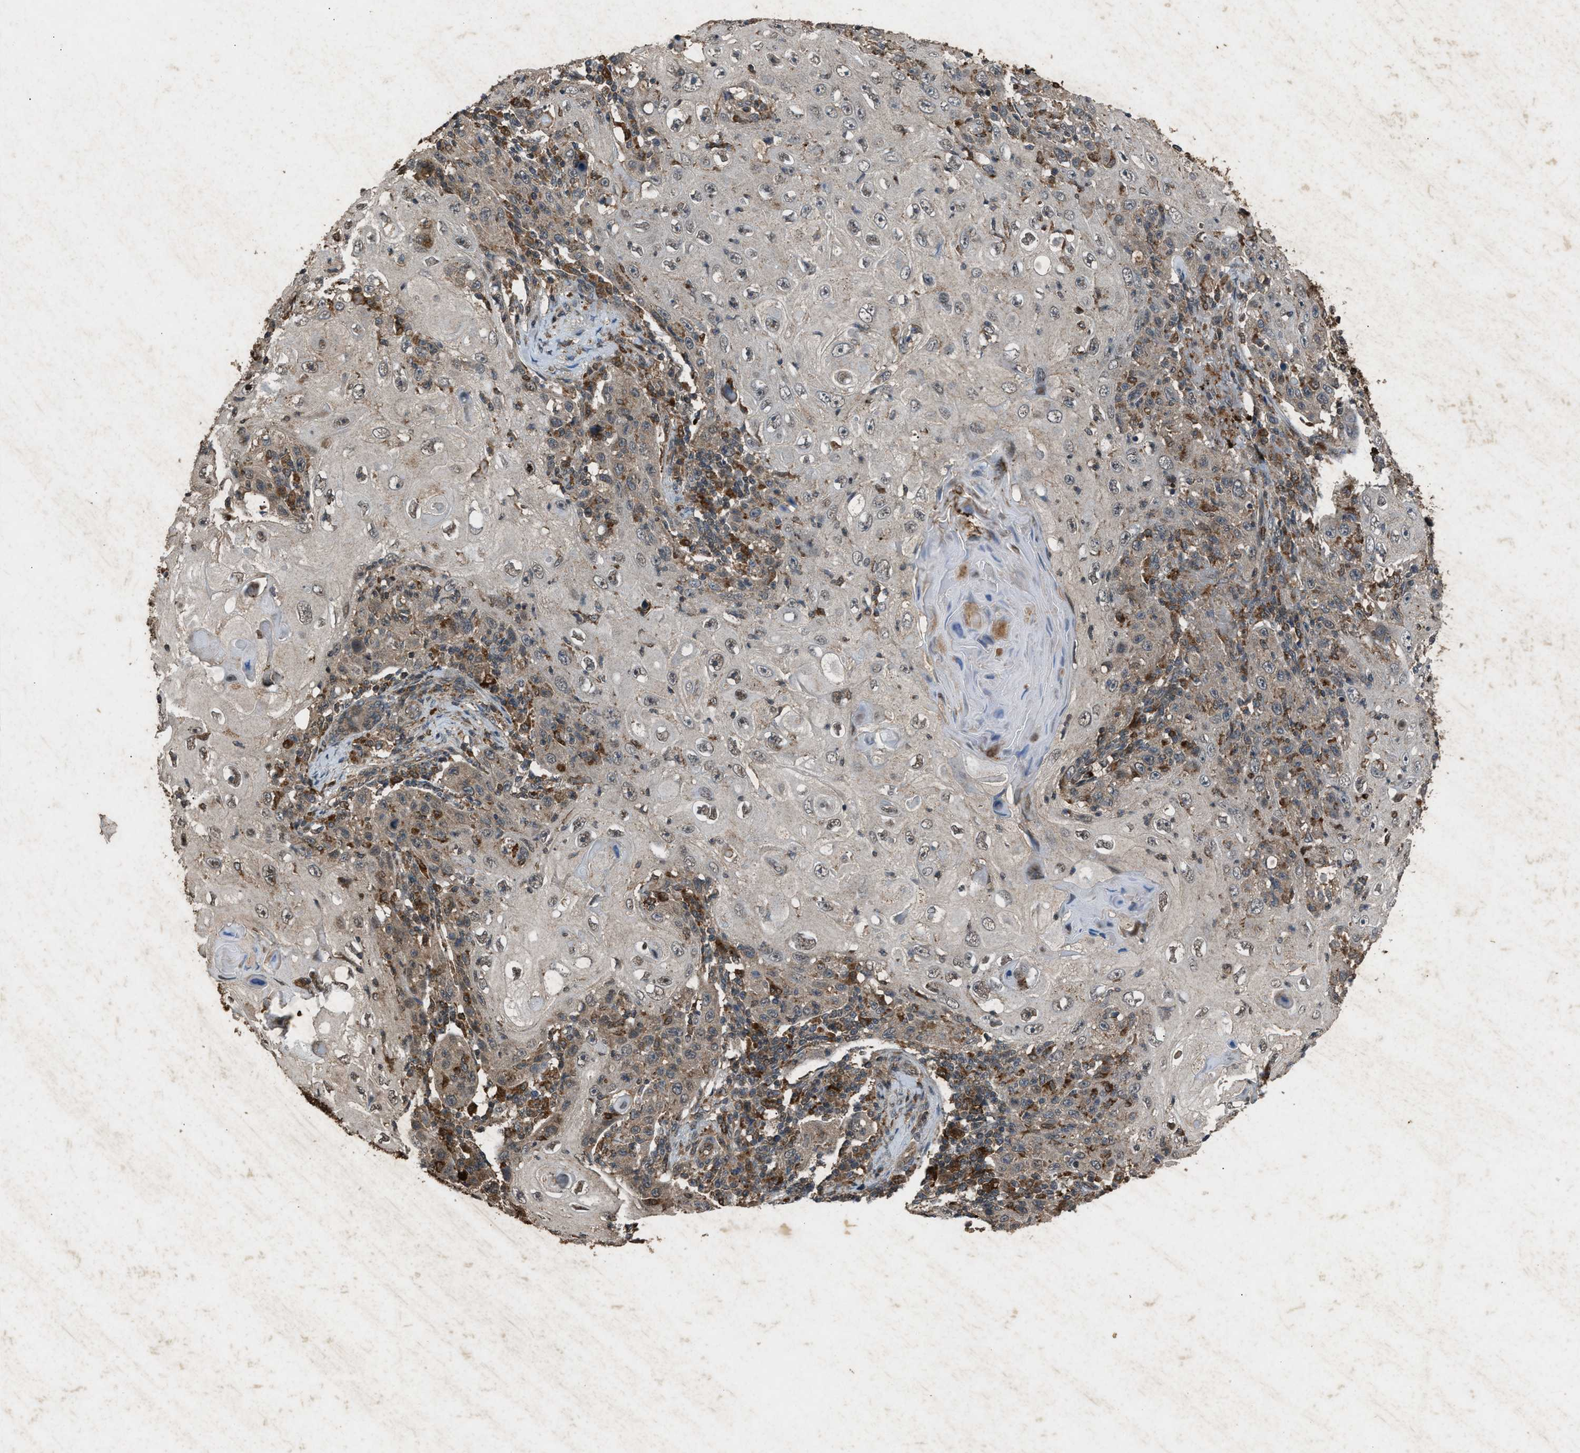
{"staining": {"intensity": "weak", "quantity": ">75%", "location": "cytoplasmic/membranous"}, "tissue": "skin cancer", "cell_type": "Tumor cells", "image_type": "cancer", "snomed": [{"axis": "morphology", "description": "Squamous cell carcinoma, NOS"}, {"axis": "topography", "description": "Skin"}], "caption": "Protein staining exhibits weak cytoplasmic/membranous staining in approximately >75% of tumor cells in skin cancer (squamous cell carcinoma). (Brightfield microscopy of DAB IHC at high magnification).", "gene": "PSMD1", "patient": {"sex": "female", "age": 88}}